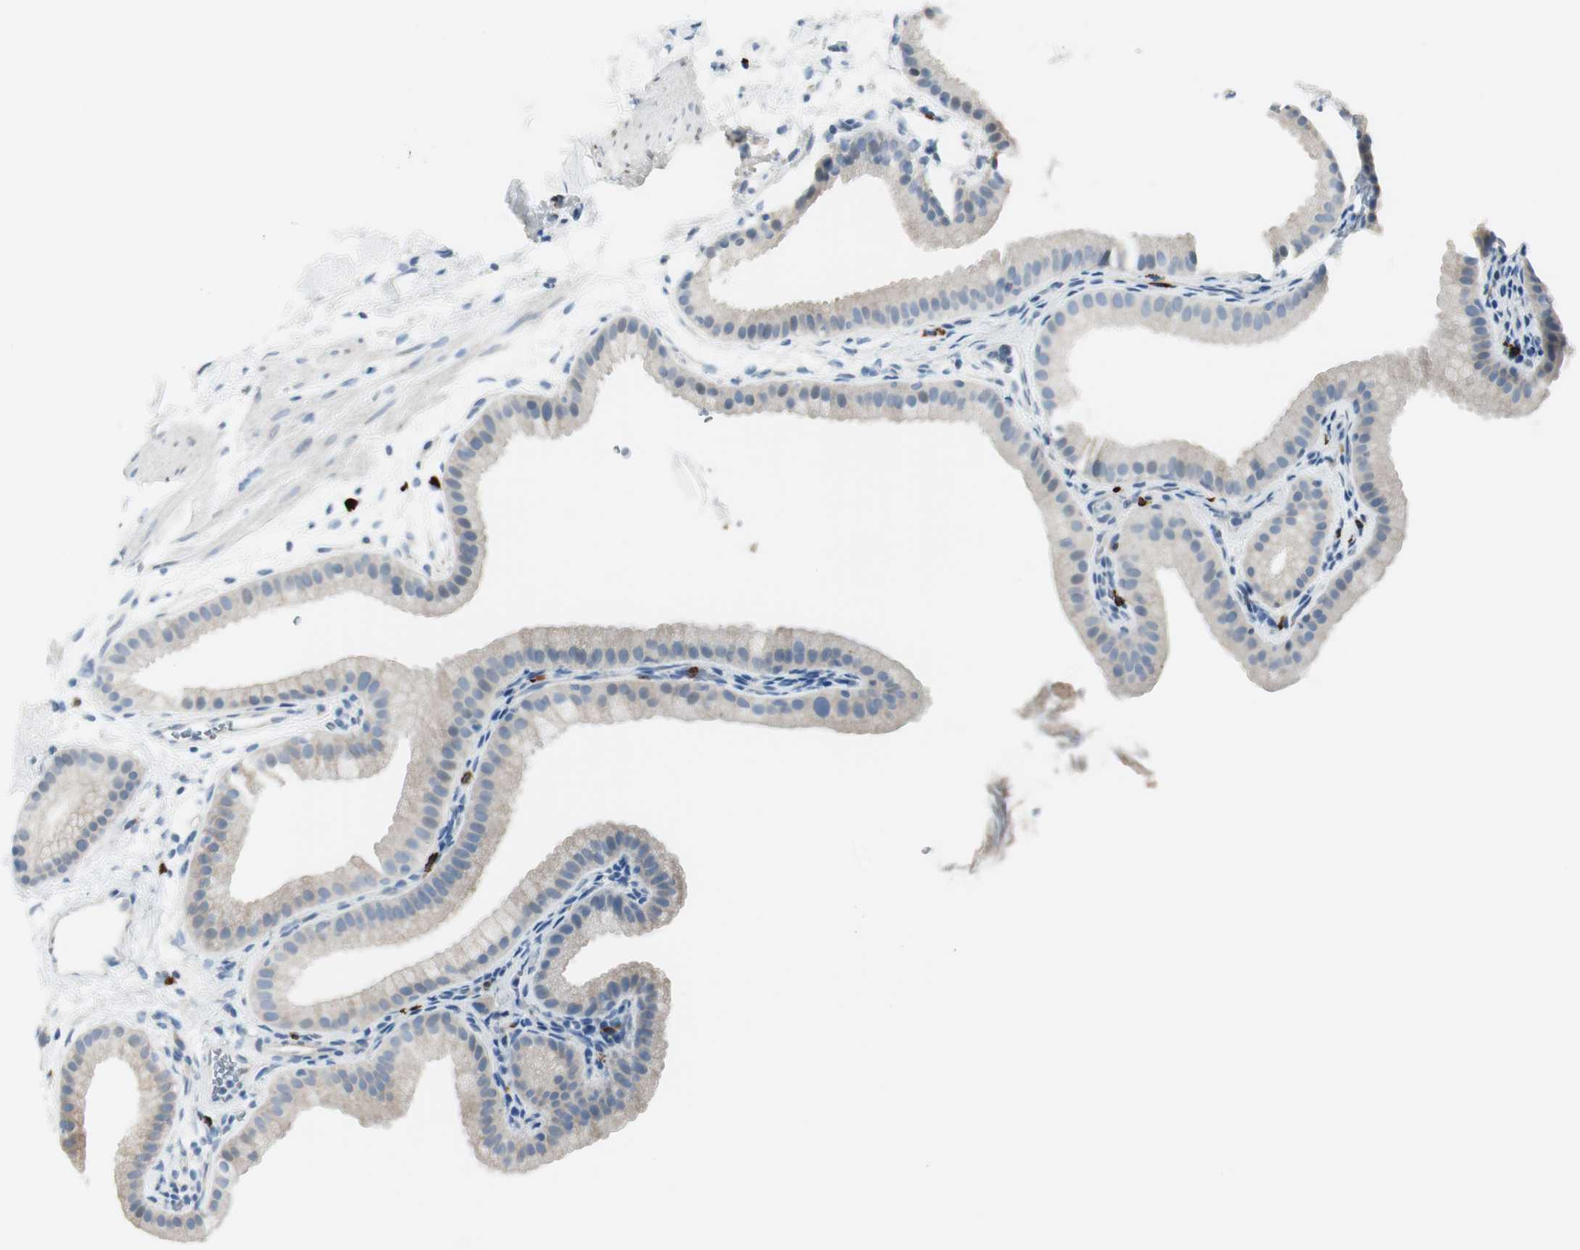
{"staining": {"intensity": "negative", "quantity": "none", "location": "none"}, "tissue": "gallbladder", "cell_type": "Glandular cells", "image_type": "normal", "snomed": [{"axis": "morphology", "description": "Normal tissue, NOS"}, {"axis": "topography", "description": "Gallbladder"}], "caption": "This image is of benign gallbladder stained with immunohistochemistry to label a protein in brown with the nuclei are counter-stained blue. There is no positivity in glandular cells.", "gene": "DLG4", "patient": {"sex": "female", "age": 64}}